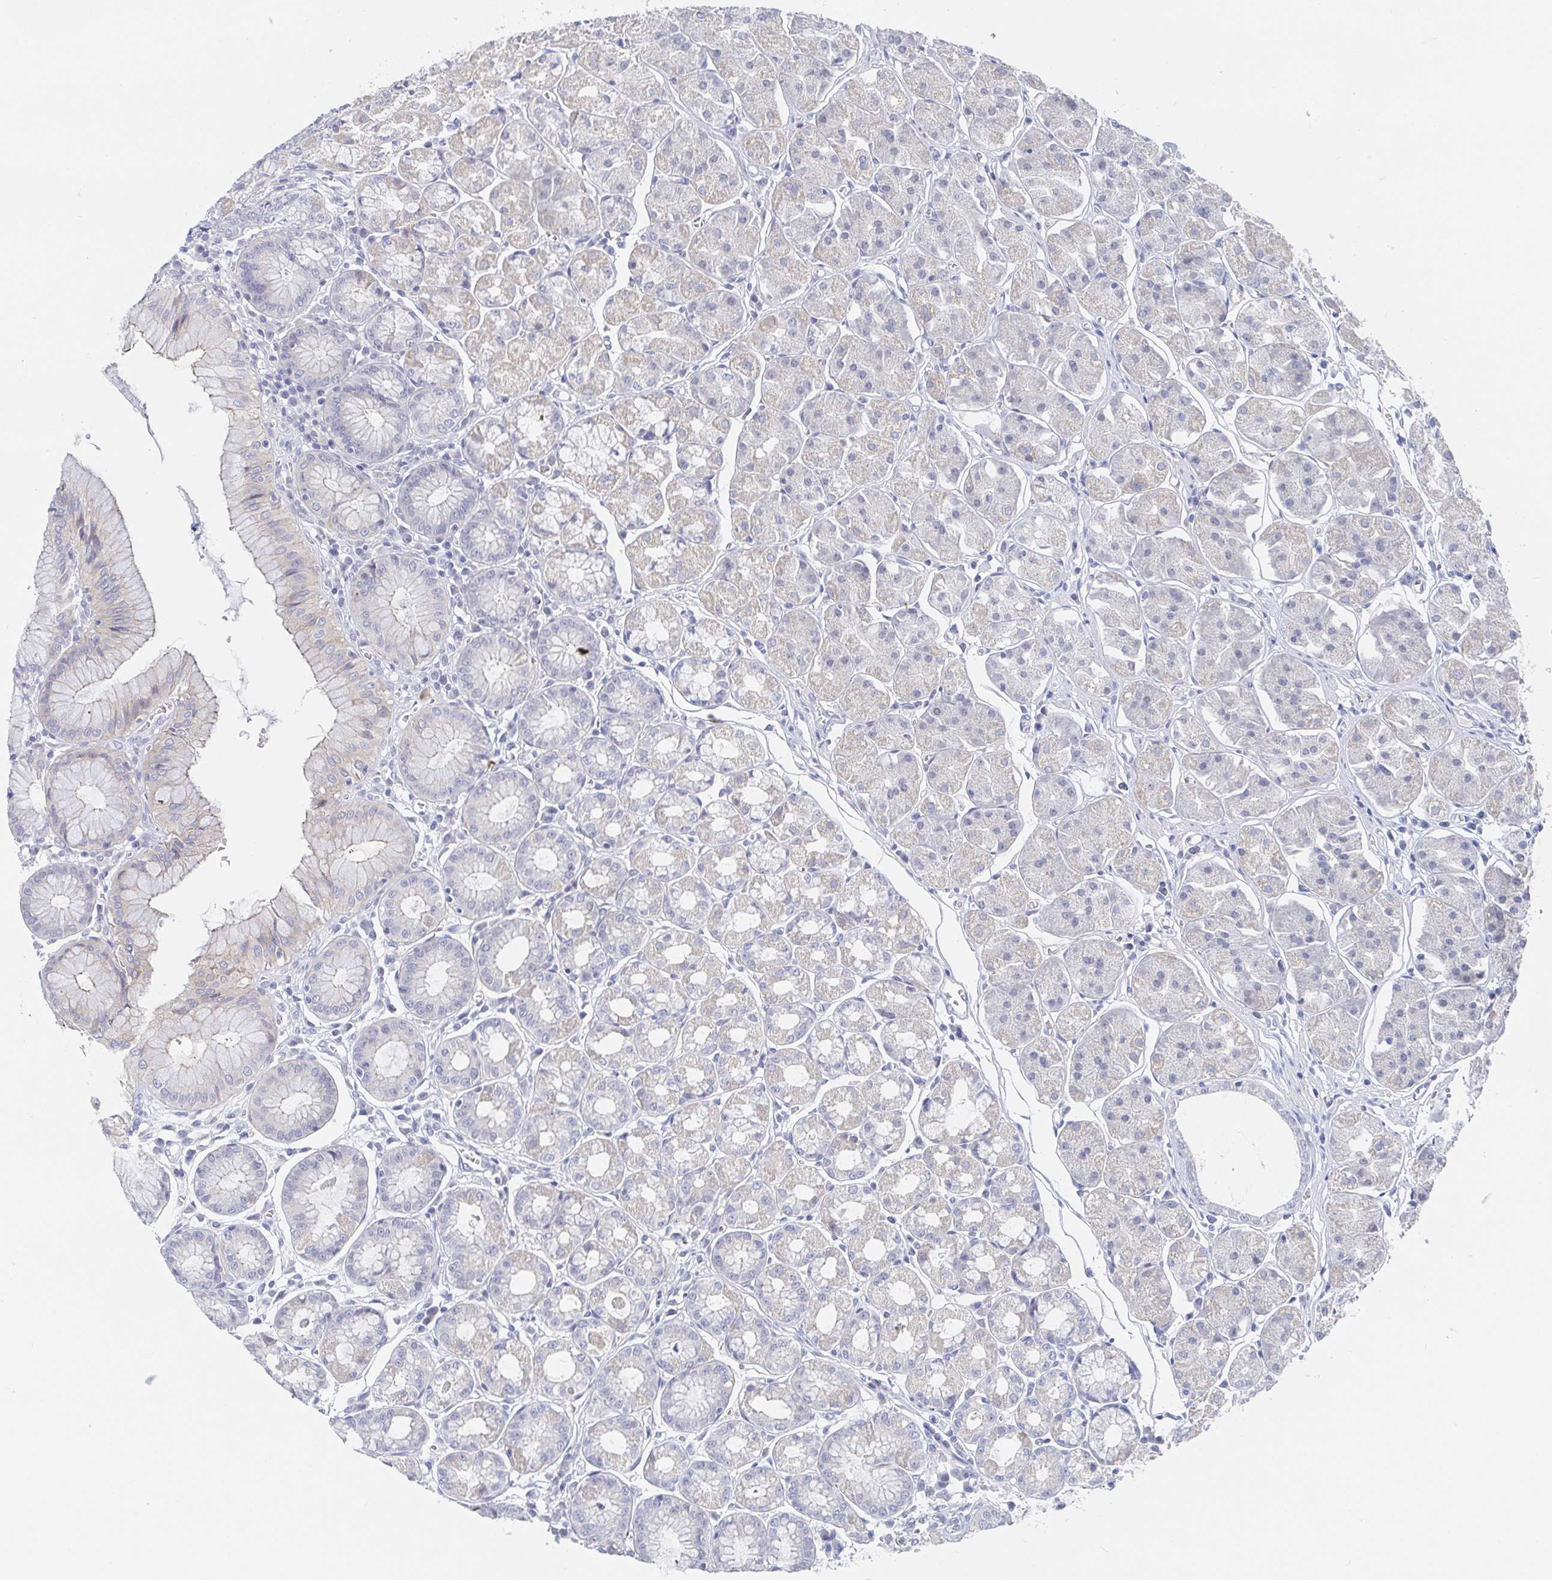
{"staining": {"intensity": "strong", "quantity": "<25%", "location": "cytoplasmic/membranous"}, "tissue": "stomach", "cell_type": "Glandular cells", "image_type": "normal", "snomed": [{"axis": "morphology", "description": "Normal tissue, NOS"}, {"axis": "topography", "description": "Stomach"}], "caption": "Brown immunohistochemical staining in benign stomach shows strong cytoplasmic/membranous expression in about <25% of glandular cells.", "gene": "ZNF100", "patient": {"sex": "male", "age": 55}}